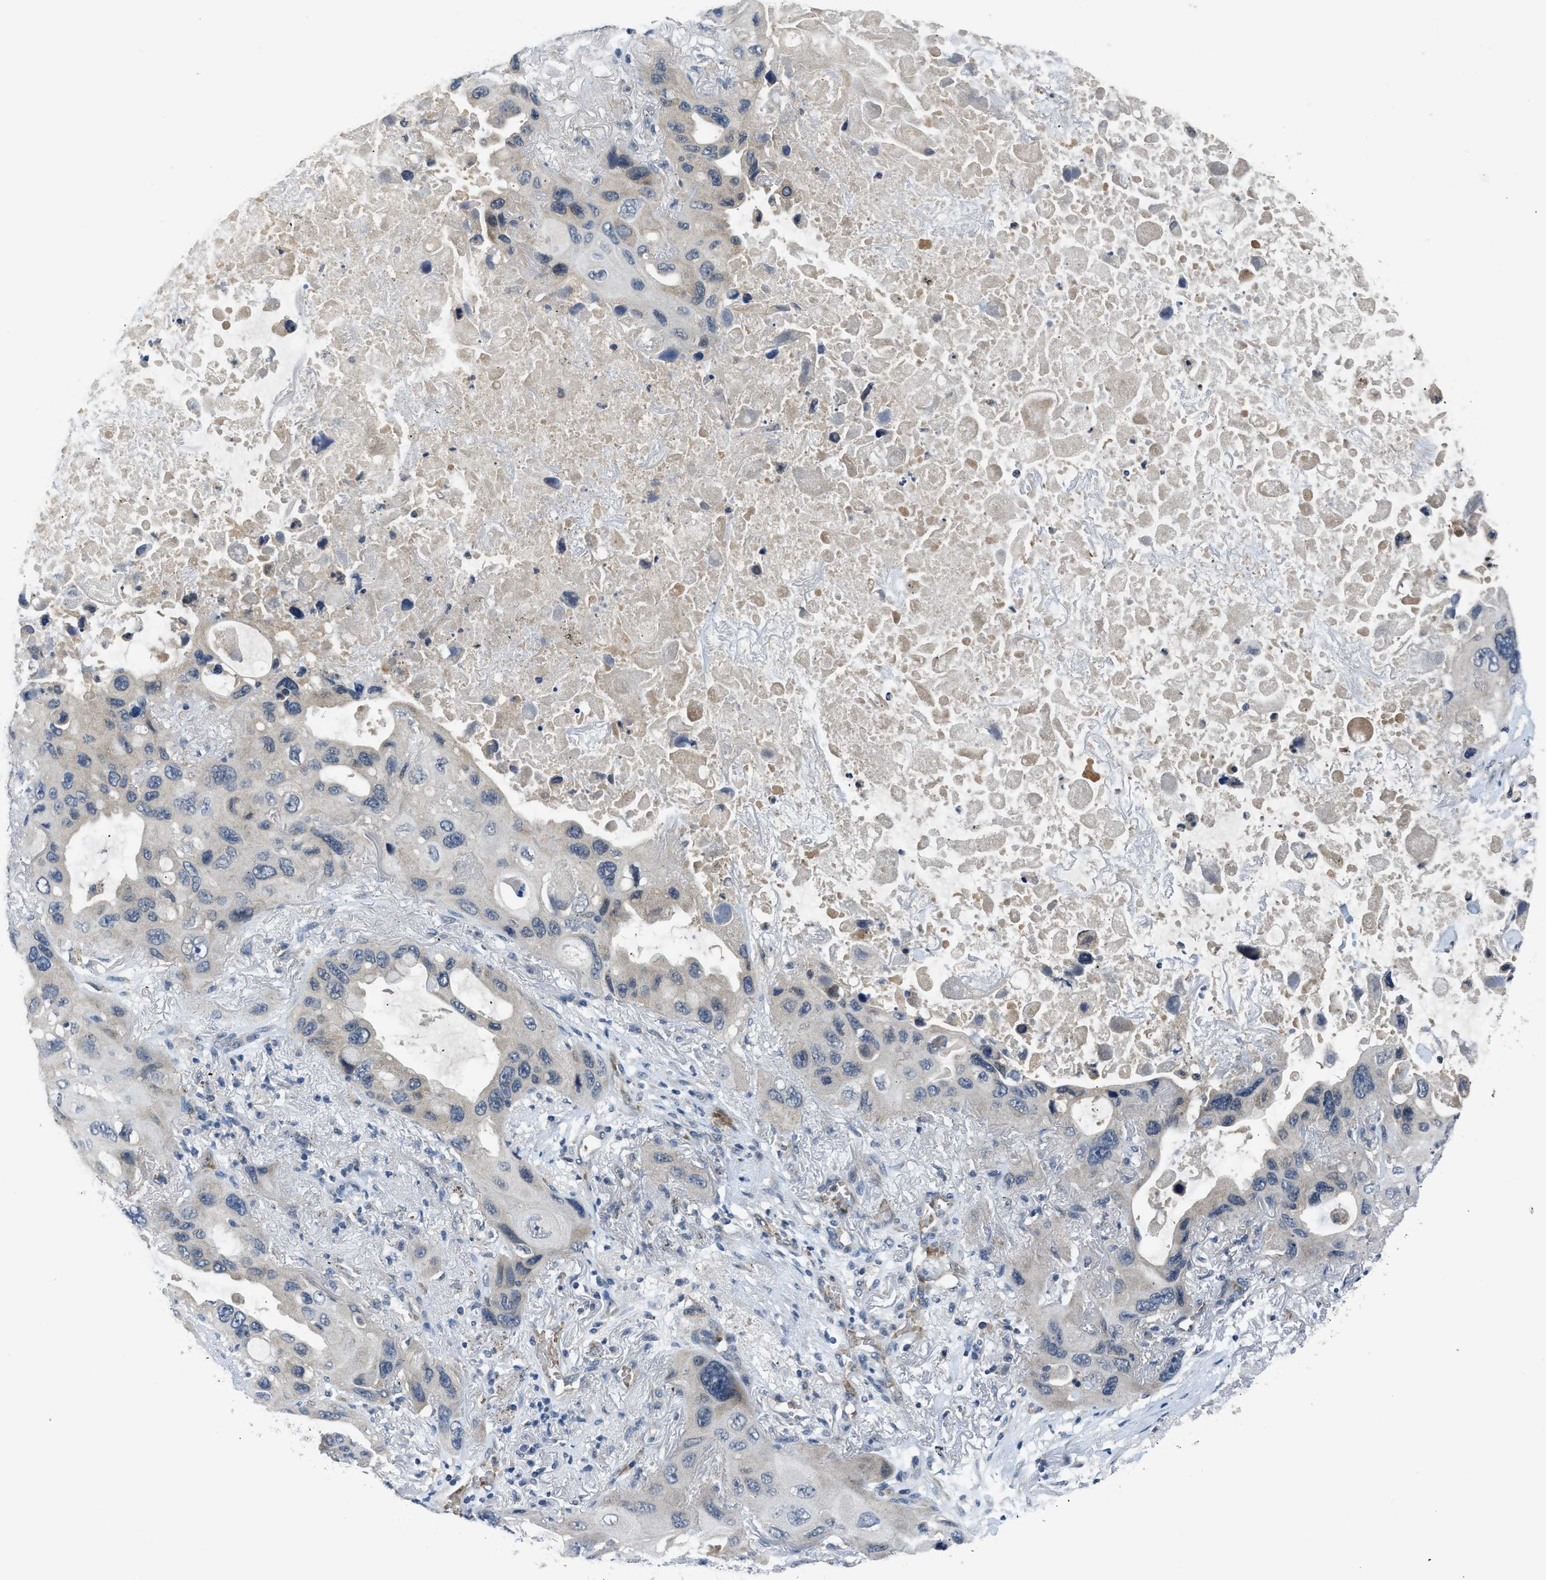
{"staining": {"intensity": "negative", "quantity": "none", "location": "none"}, "tissue": "lung cancer", "cell_type": "Tumor cells", "image_type": "cancer", "snomed": [{"axis": "morphology", "description": "Squamous cell carcinoma, NOS"}, {"axis": "topography", "description": "Lung"}], "caption": "An image of human squamous cell carcinoma (lung) is negative for staining in tumor cells.", "gene": "PDE7A", "patient": {"sex": "female", "age": 73}}